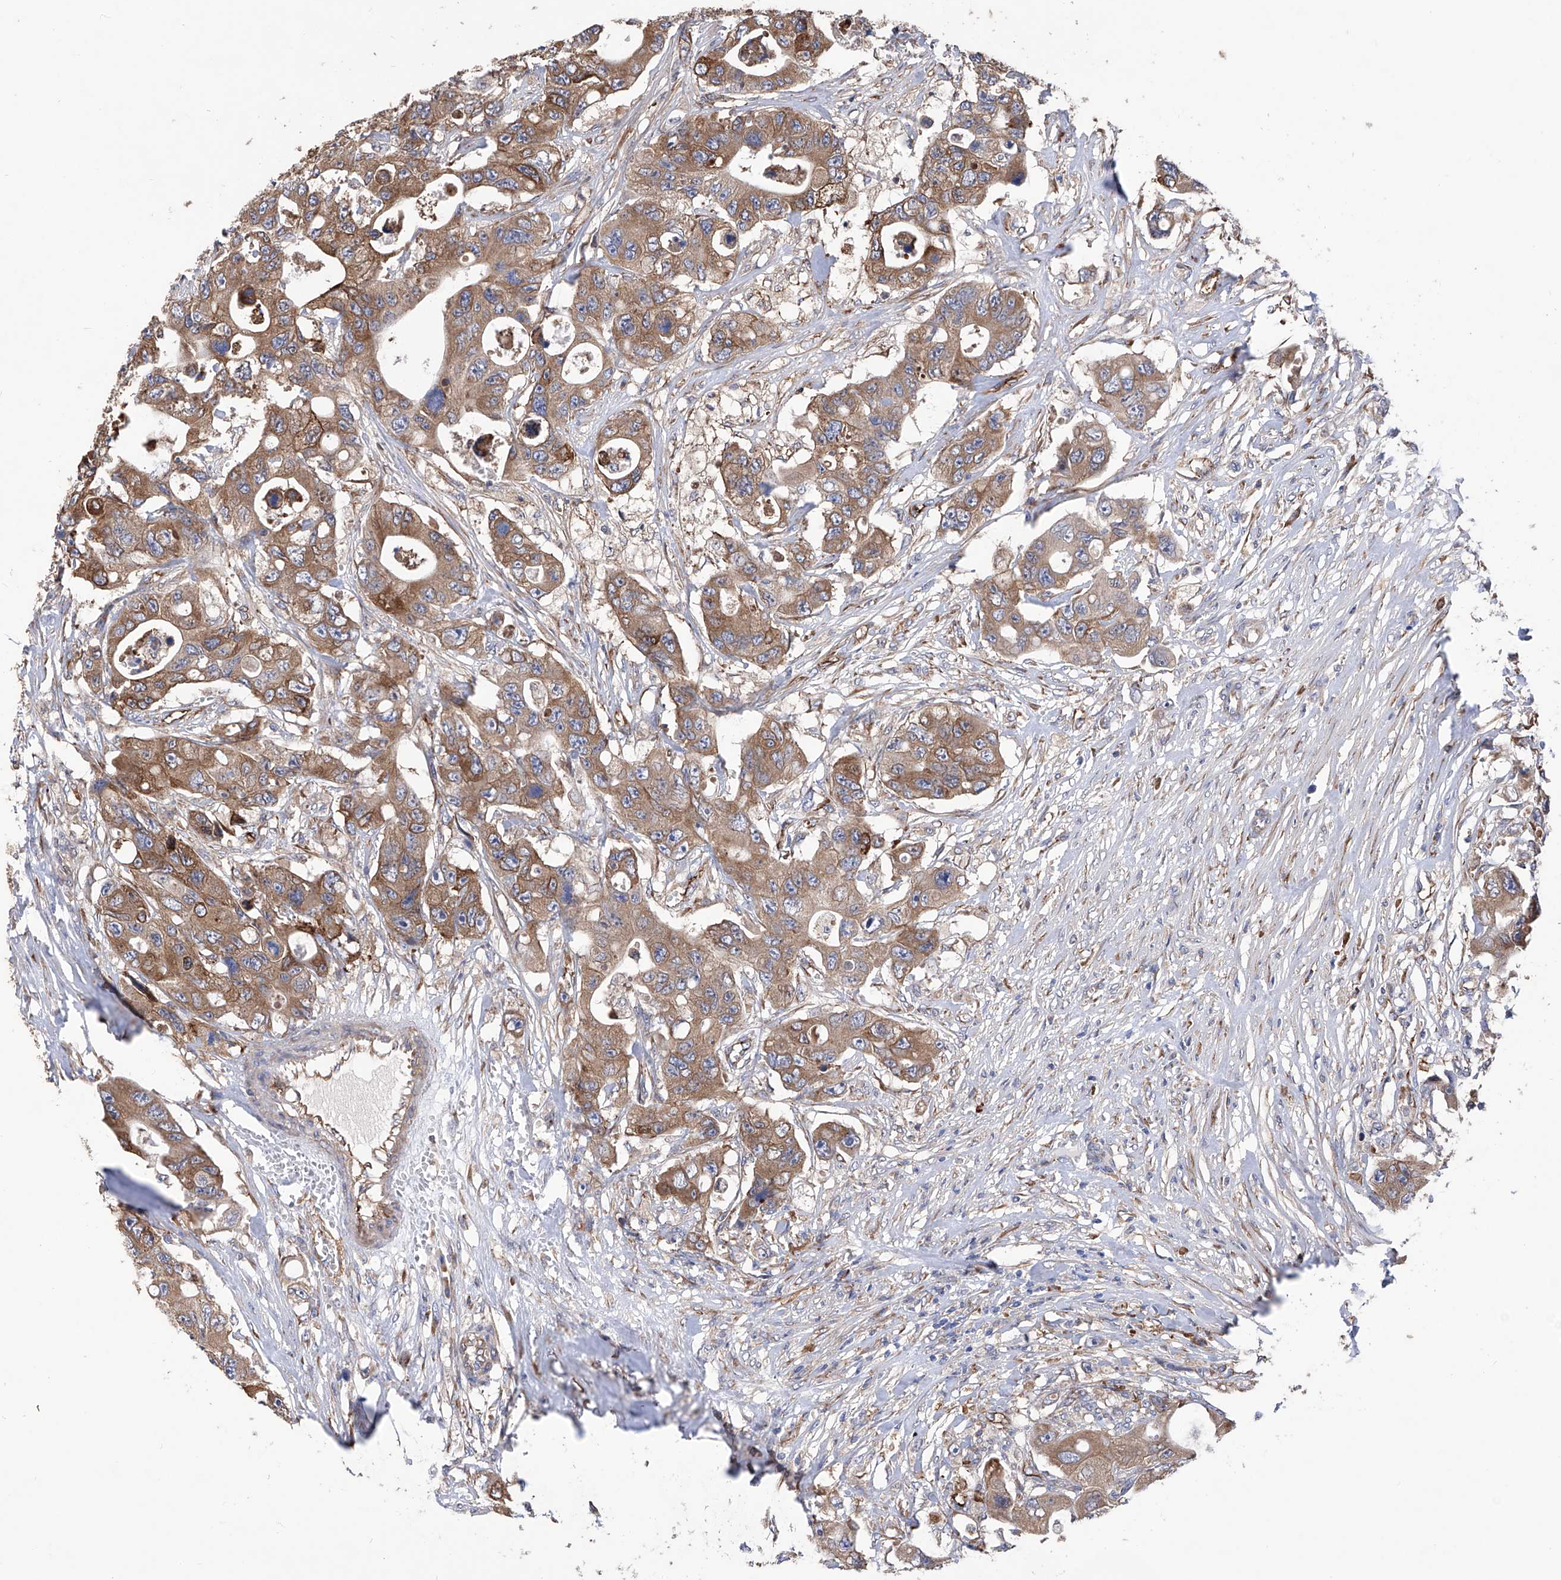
{"staining": {"intensity": "moderate", "quantity": ">75%", "location": "cytoplasmic/membranous"}, "tissue": "colorectal cancer", "cell_type": "Tumor cells", "image_type": "cancer", "snomed": [{"axis": "morphology", "description": "Adenocarcinoma, NOS"}, {"axis": "topography", "description": "Colon"}], "caption": "An immunohistochemistry (IHC) photomicrograph of neoplastic tissue is shown. Protein staining in brown shows moderate cytoplasmic/membranous positivity in adenocarcinoma (colorectal) within tumor cells. The staining was performed using DAB (3,3'-diaminobenzidine) to visualize the protein expression in brown, while the nuclei were stained in blue with hematoxylin (Magnification: 20x).", "gene": "INPP5B", "patient": {"sex": "female", "age": 46}}